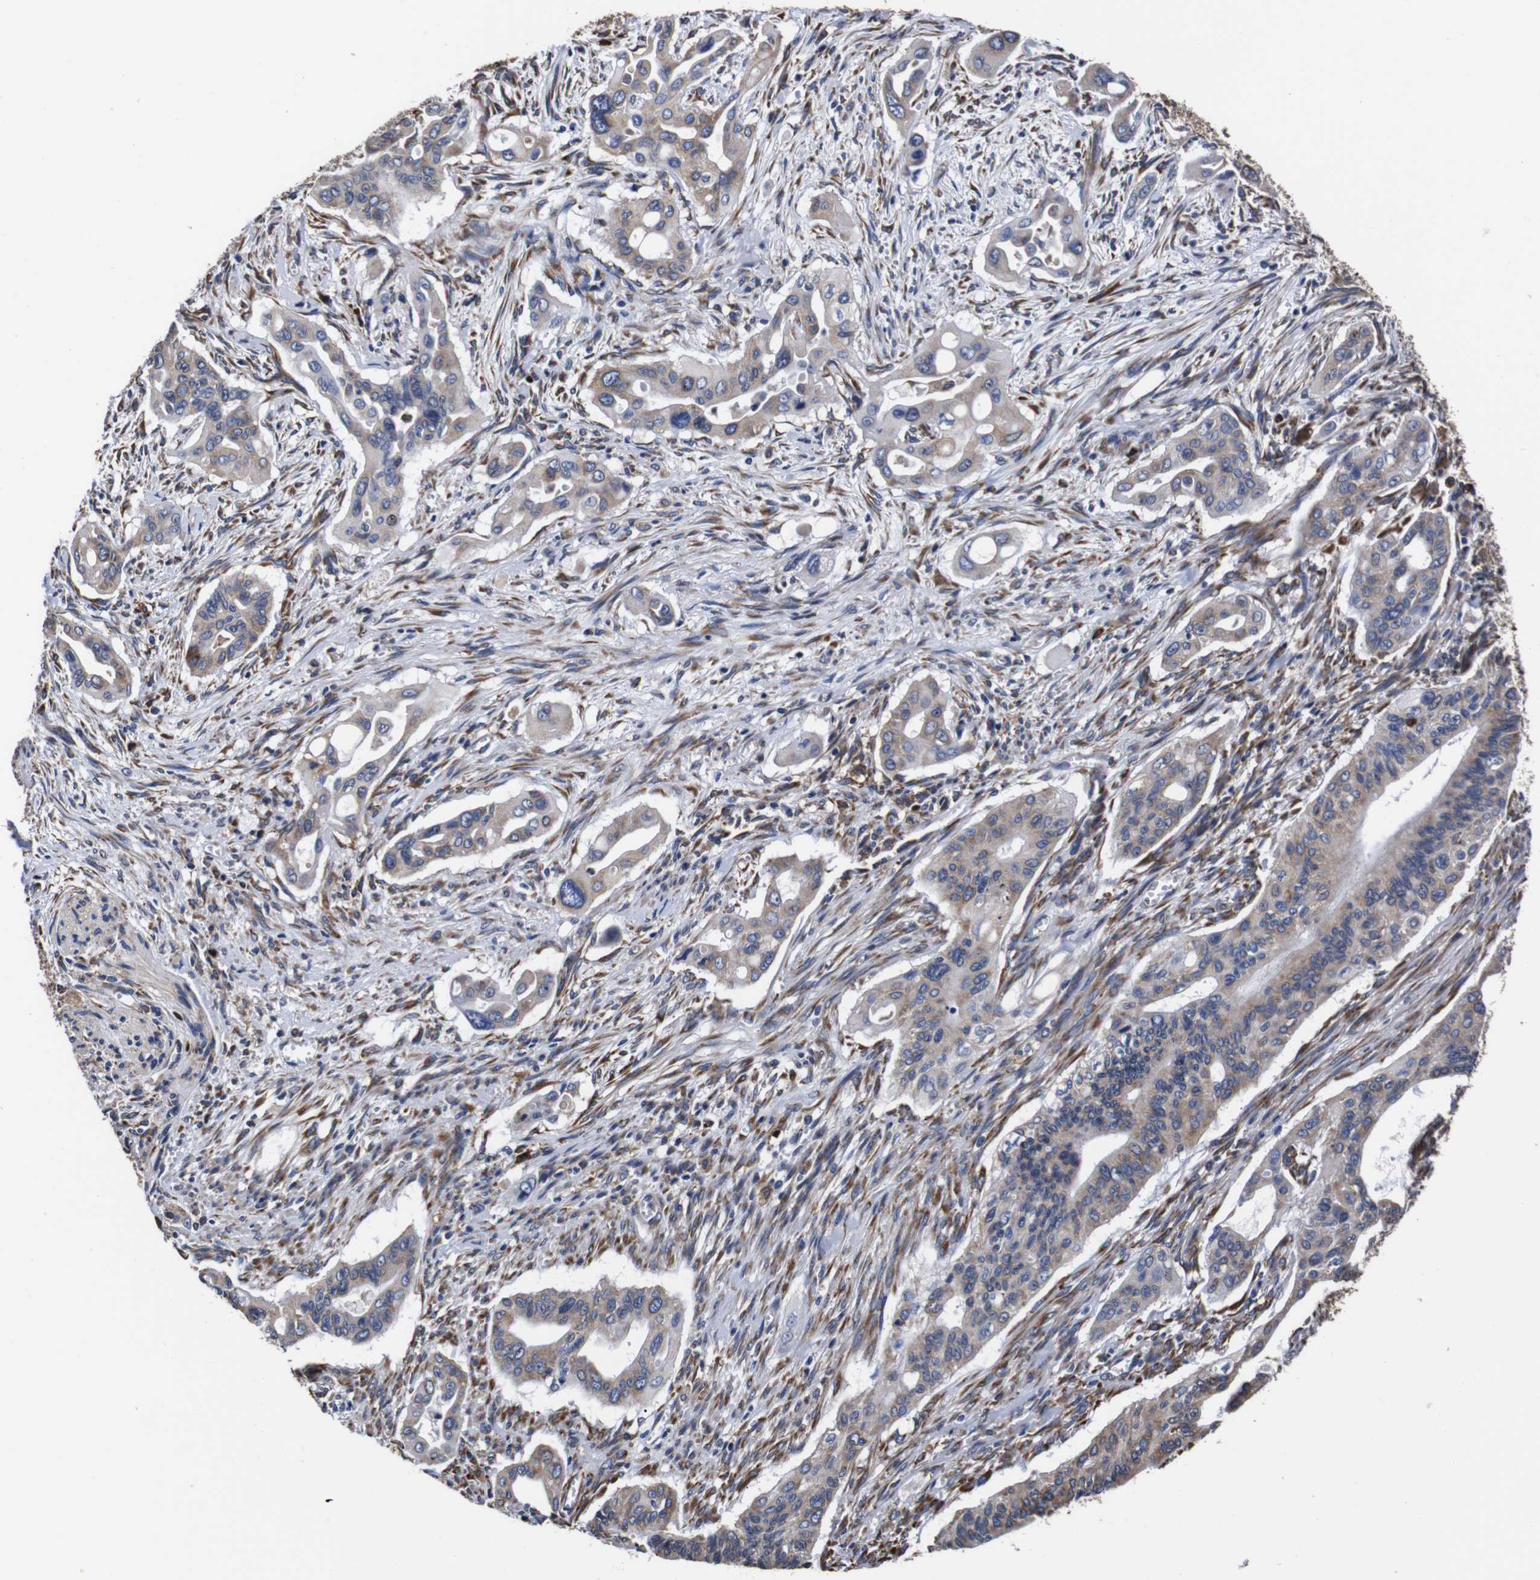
{"staining": {"intensity": "moderate", "quantity": ">75%", "location": "cytoplasmic/membranous"}, "tissue": "pancreatic cancer", "cell_type": "Tumor cells", "image_type": "cancer", "snomed": [{"axis": "morphology", "description": "Adenocarcinoma, NOS"}, {"axis": "topography", "description": "Pancreas"}], "caption": "High-power microscopy captured an immunohistochemistry (IHC) histopathology image of pancreatic cancer, revealing moderate cytoplasmic/membranous positivity in about >75% of tumor cells.", "gene": "PPIB", "patient": {"sex": "male", "age": 77}}